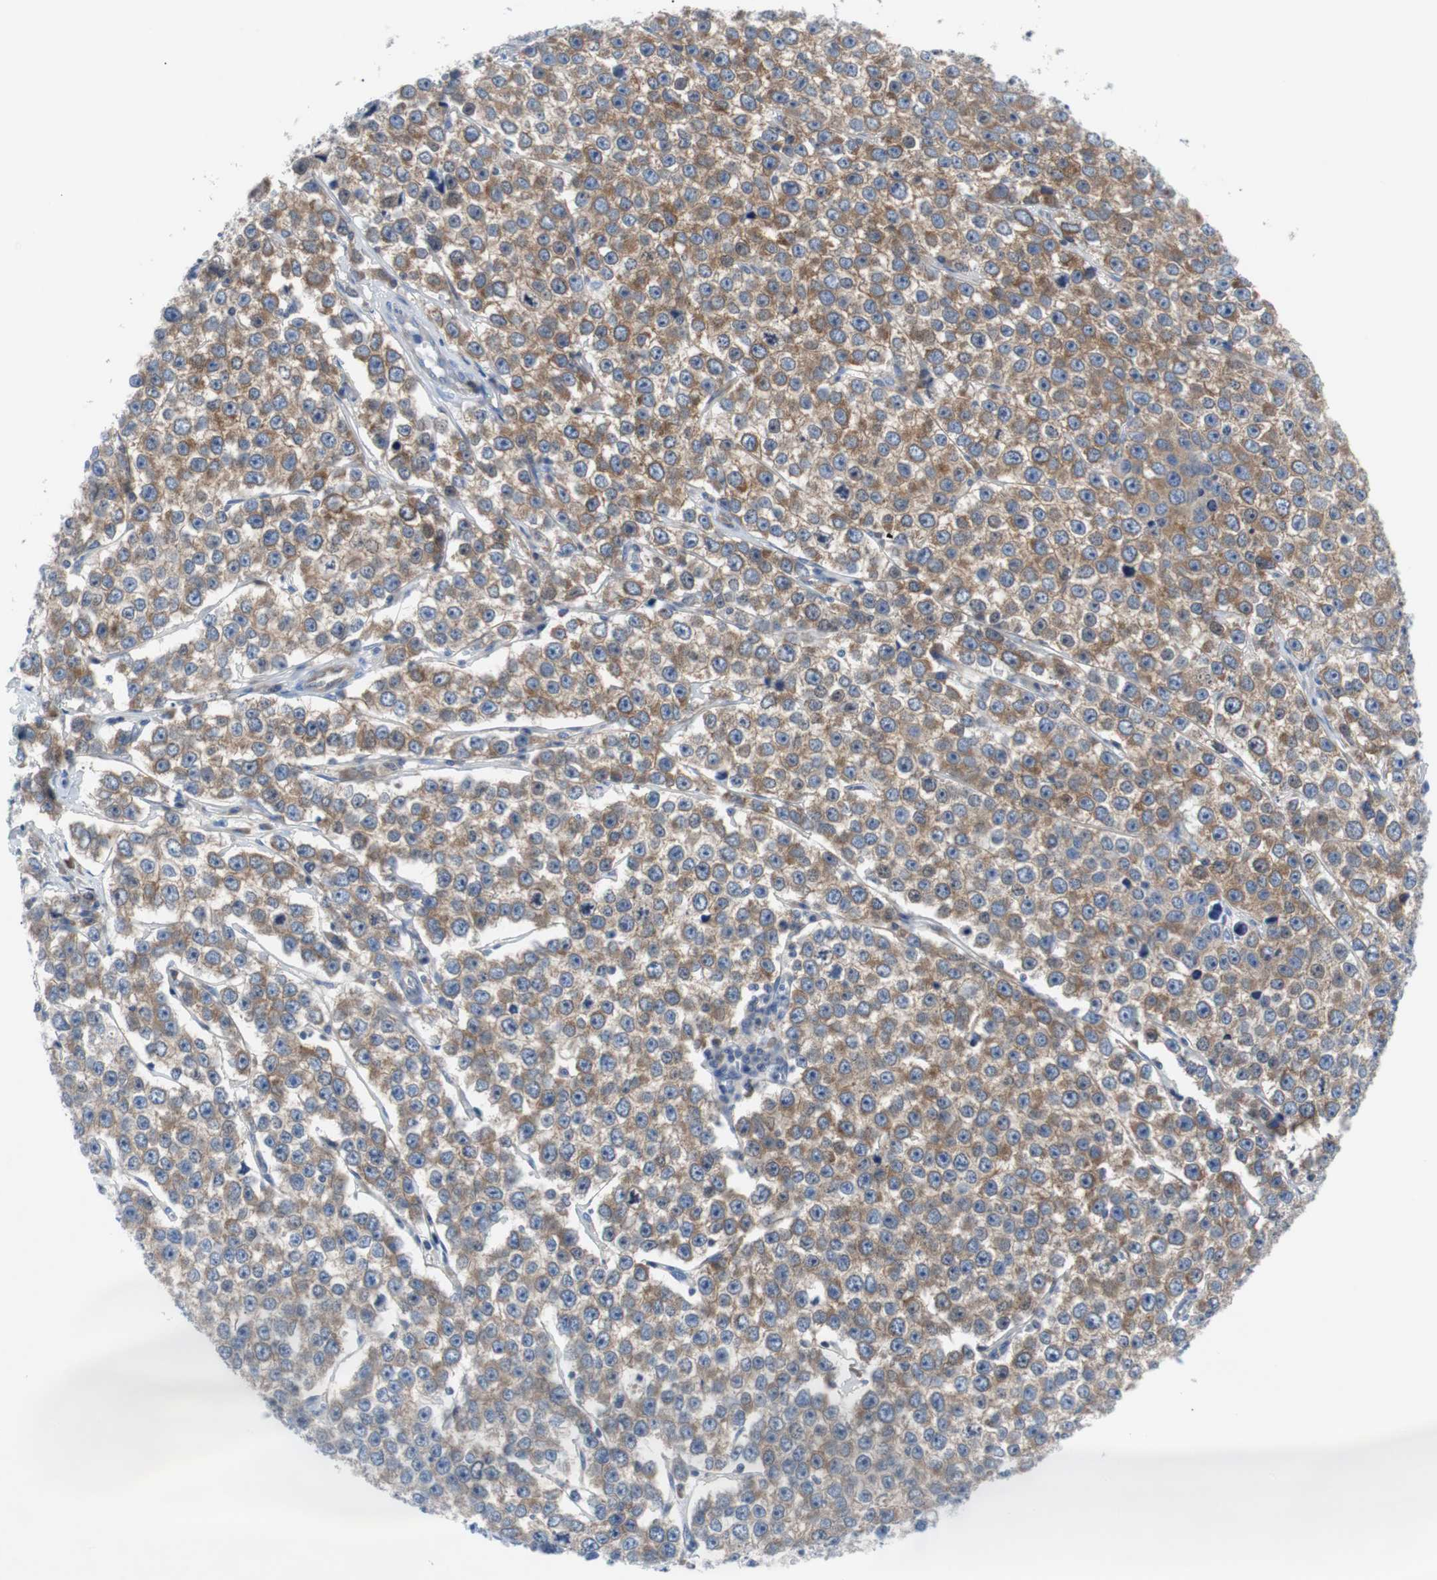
{"staining": {"intensity": "moderate", "quantity": "25%-75%", "location": "cytoplasmic/membranous"}, "tissue": "testis cancer", "cell_type": "Tumor cells", "image_type": "cancer", "snomed": [{"axis": "morphology", "description": "Seminoma, NOS"}, {"axis": "morphology", "description": "Carcinoma, Embryonal, NOS"}, {"axis": "topography", "description": "Testis"}], "caption": "Protein expression analysis of human seminoma (testis) reveals moderate cytoplasmic/membranous expression in about 25%-75% of tumor cells. Immunohistochemistry (ihc) stains the protein of interest in brown and the nuclei are stained blue.", "gene": "EEF2K", "patient": {"sex": "male", "age": 52}}